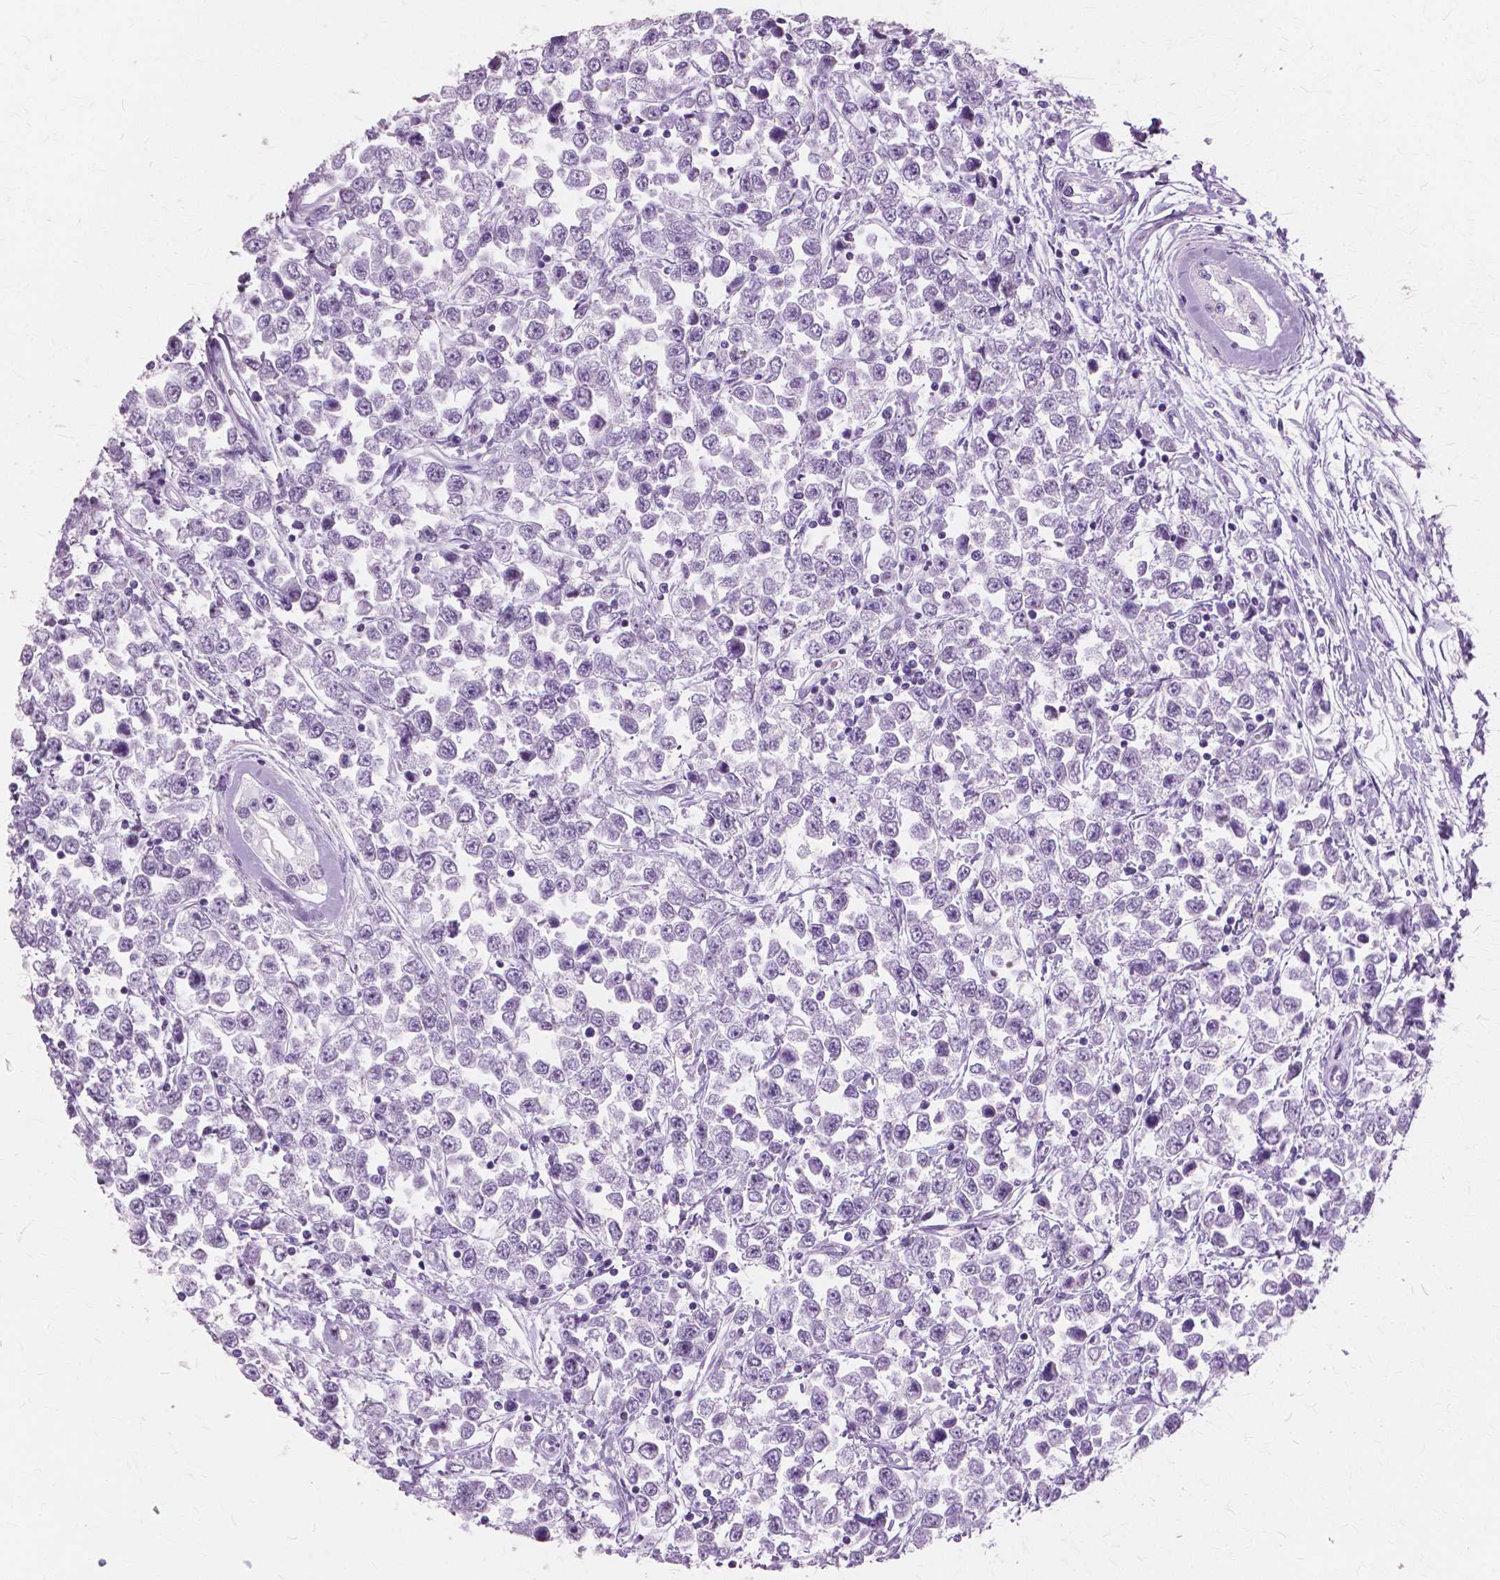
{"staining": {"intensity": "negative", "quantity": "none", "location": "none"}, "tissue": "testis cancer", "cell_type": "Tumor cells", "image_type": "cancer", "snomed": [{"axis": "morphology", "description": "Seminoma, NOS"}, {"axis": "topography", "description": "Testis"}], "caption": "An image of human testis cancer is negative for staining in tumor cells. (DAB immunohistochemistry (IHC) visualized using brightfield microscopy, high magnification).", "gene": "SFTPD", "patient": {"sex": "male", "age": 34}}